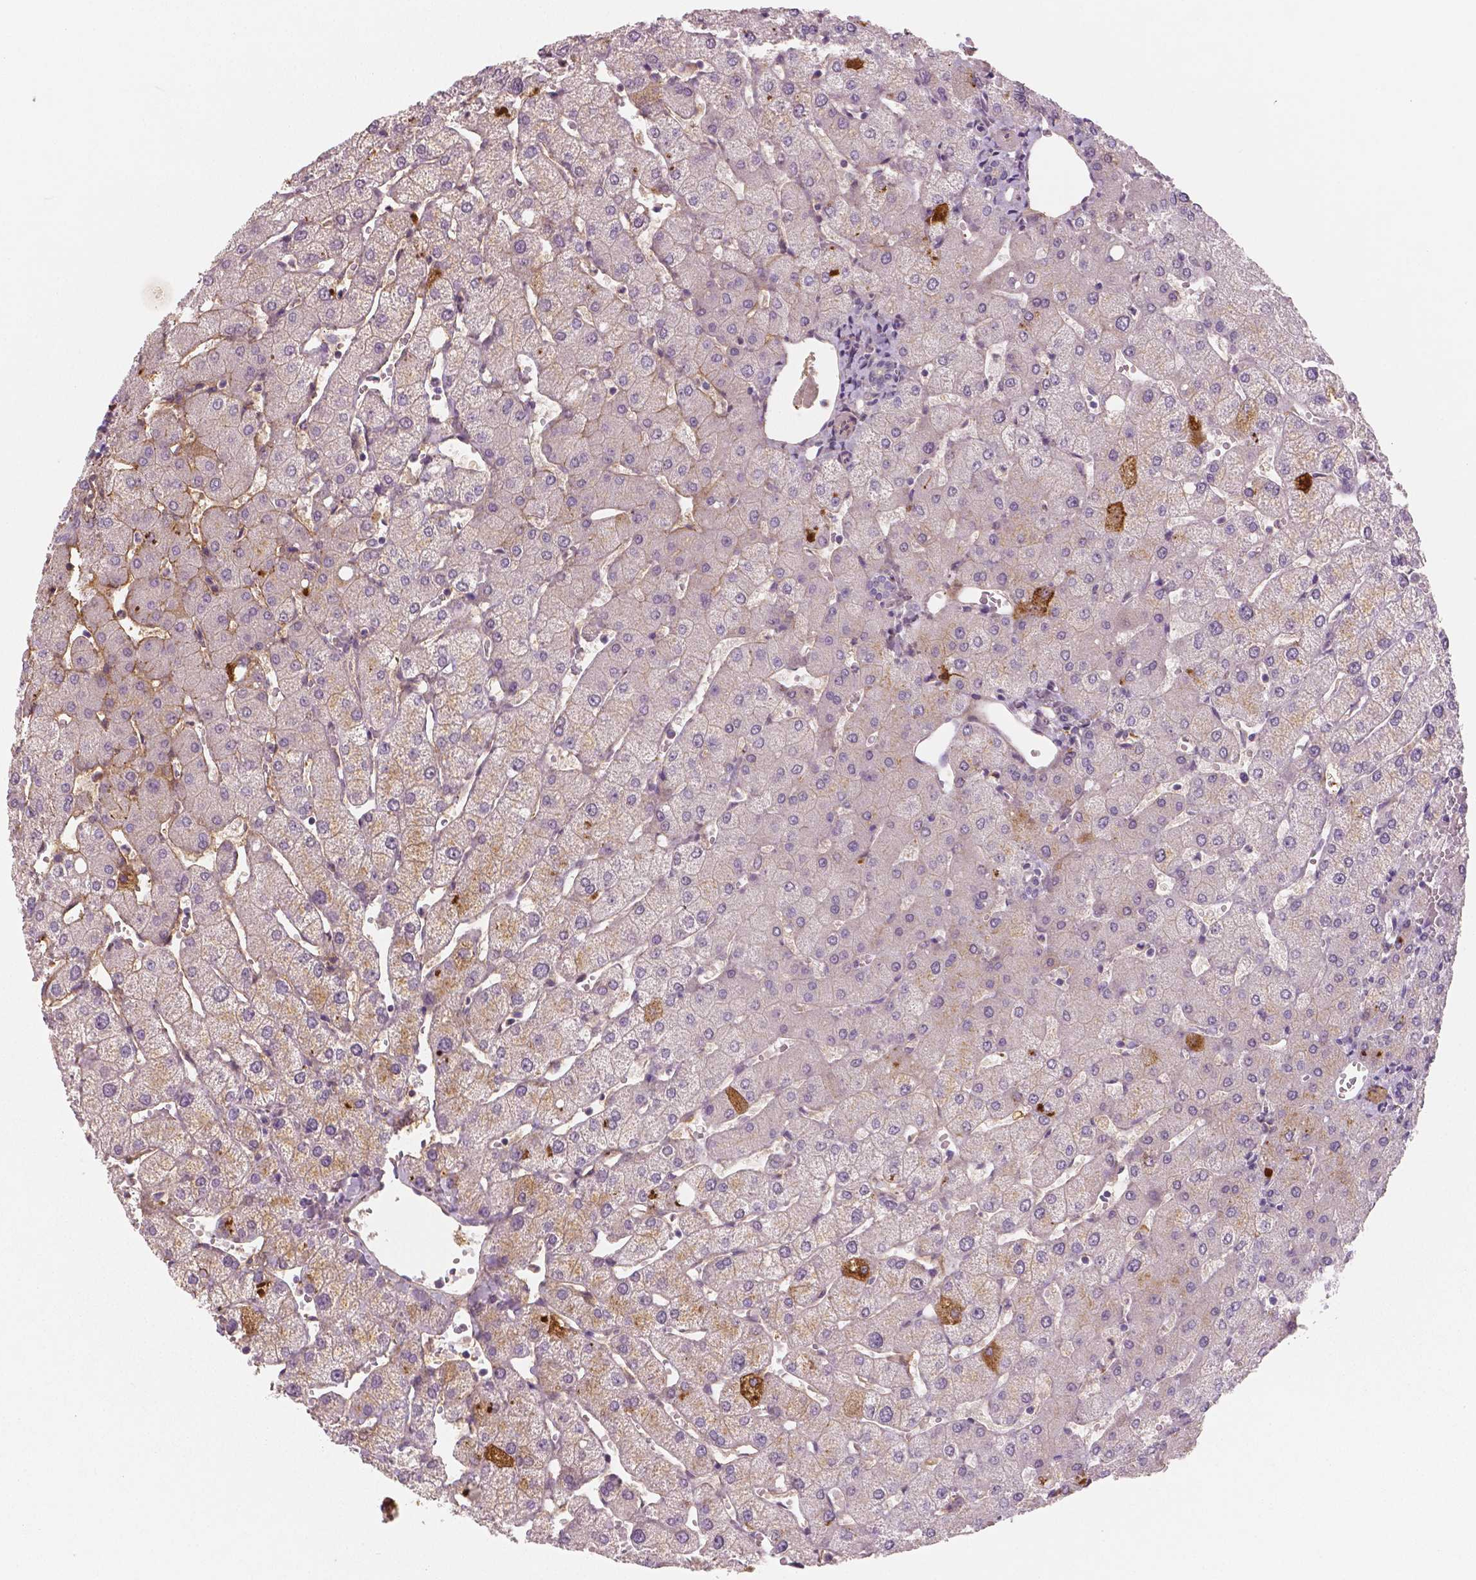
{"staining": {"intensity": "negative", "quantity": "none", "location": "none"}, "tissue": "liver", "cell_type": "Cholangiocytes", "image_type": "normal", "snomed": [{"axis": "morphology", "description": "Normal tissue, NOS"}, {"axis": "topography", "description": "Liver"}], "caption": "Immunohistochemical staining of normal human liver demonstrates no significant expression in cholangiocytes.", "gene": "APOA4", "patient": {"sex": "female", "age": 54}}